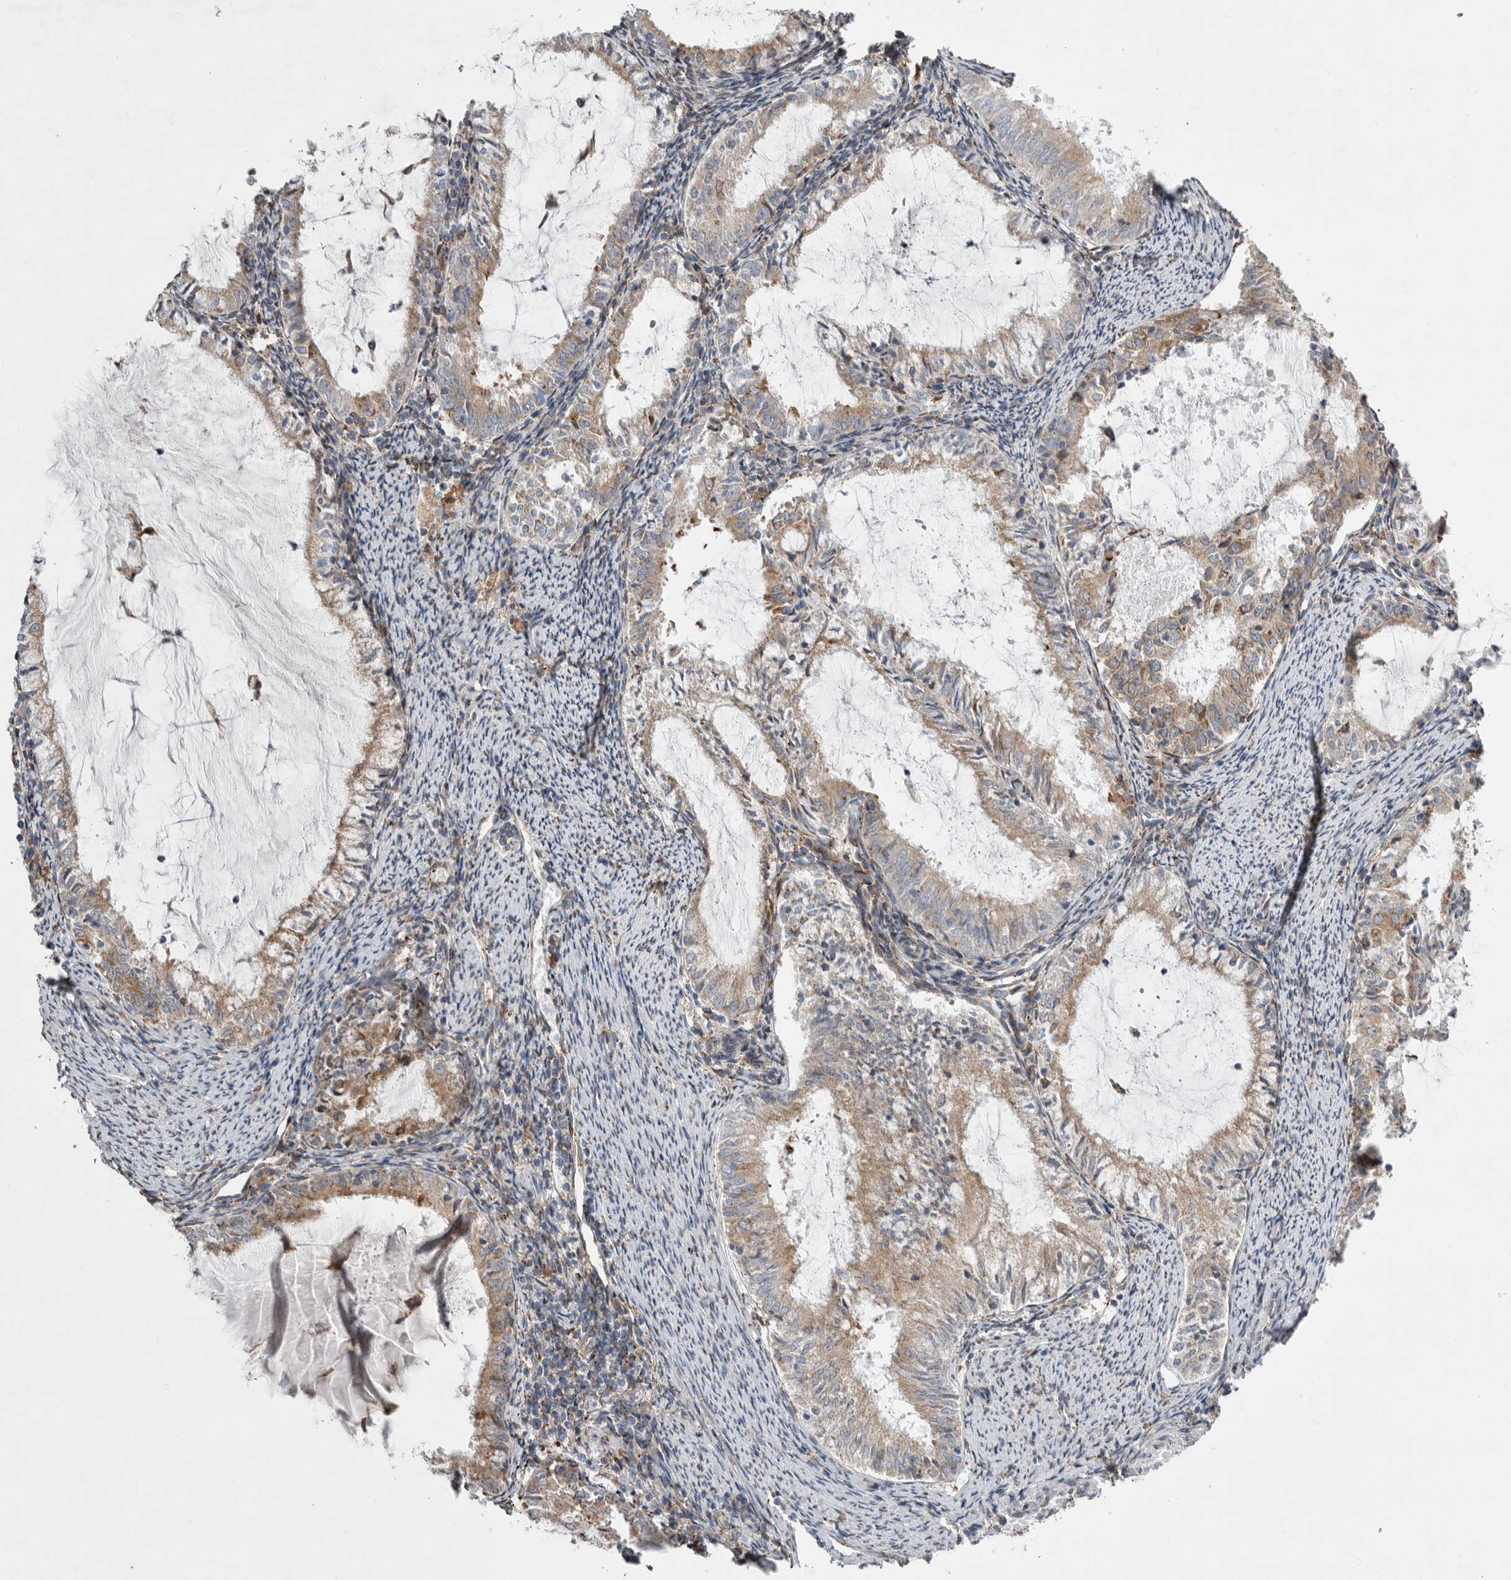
{"staining": {"intensity": "moderate", "quantity": "<25%", "location": "cytoplasmic/membranous"}, "tissue": "endometrial cancer", "cell_type": "Tumor cells", "image_type": "cancer", "snomed": [{"axis": "morphology", "description": "Adenocarcinoma, NOS"}, {"axis": "topography", "description": "Endometrium"}], "caption": "Moderate cytoplasmic/membranous expression is seen in about <25% of tumor cells in endometrial cancer.", "gene": "GANAB", "patient": {"sex": "female", "age": 57}}